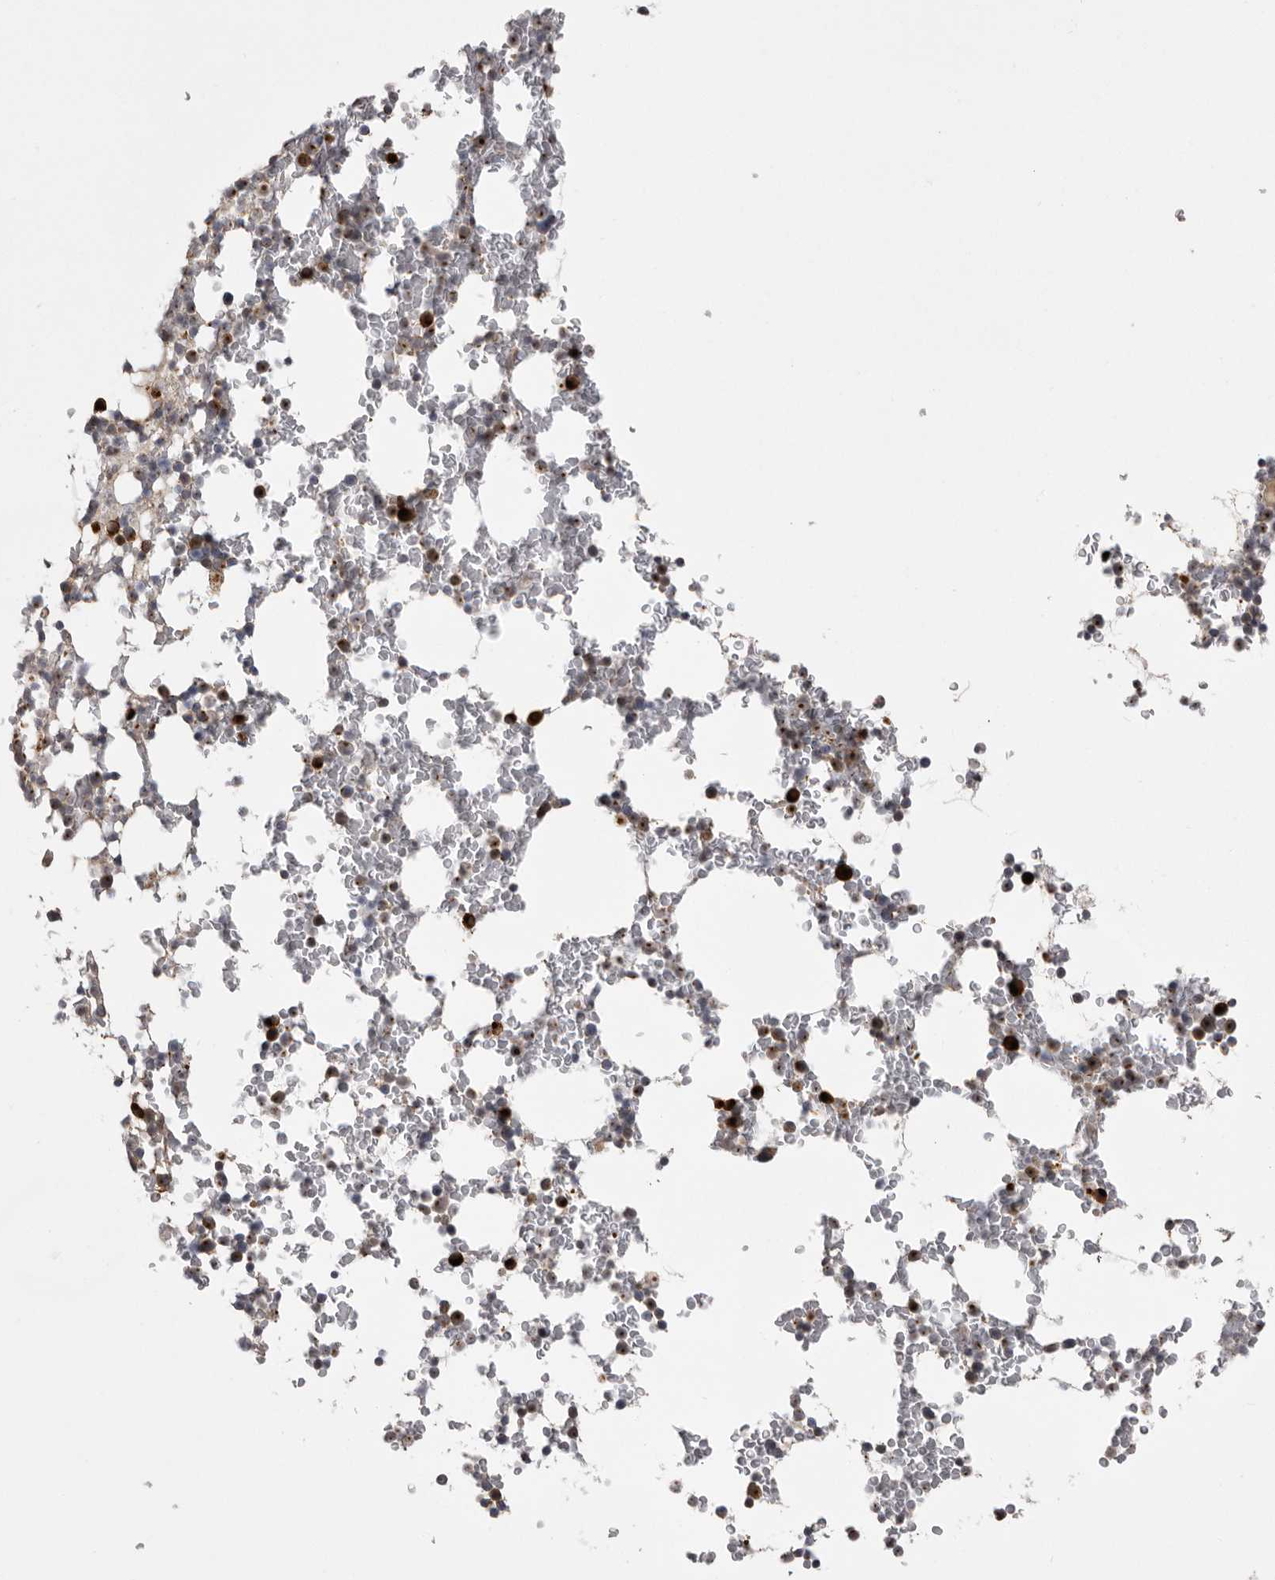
{"staining": {"intensity": "strong", "quantity": "<25%", "location": "cytoplasmic/membranous"}, "tissue": "bone marrow", "cell_type": "Hematopoietic cells", "image_type": "normal", "snomed": [{"axis": "morphology", "description": "Normal tissue, NOS"}, {"axis": "topography", "description": "Bone marrow"}], "caption": "This photomicrograph reveals immunohistochemistry staining of normal bone marrow, with medium strong cytoplasmic/membranous expression in about <25% of hematopoietic cells.", "gene": "WDR47", "patient": {"sex": "male", "age": 58}}